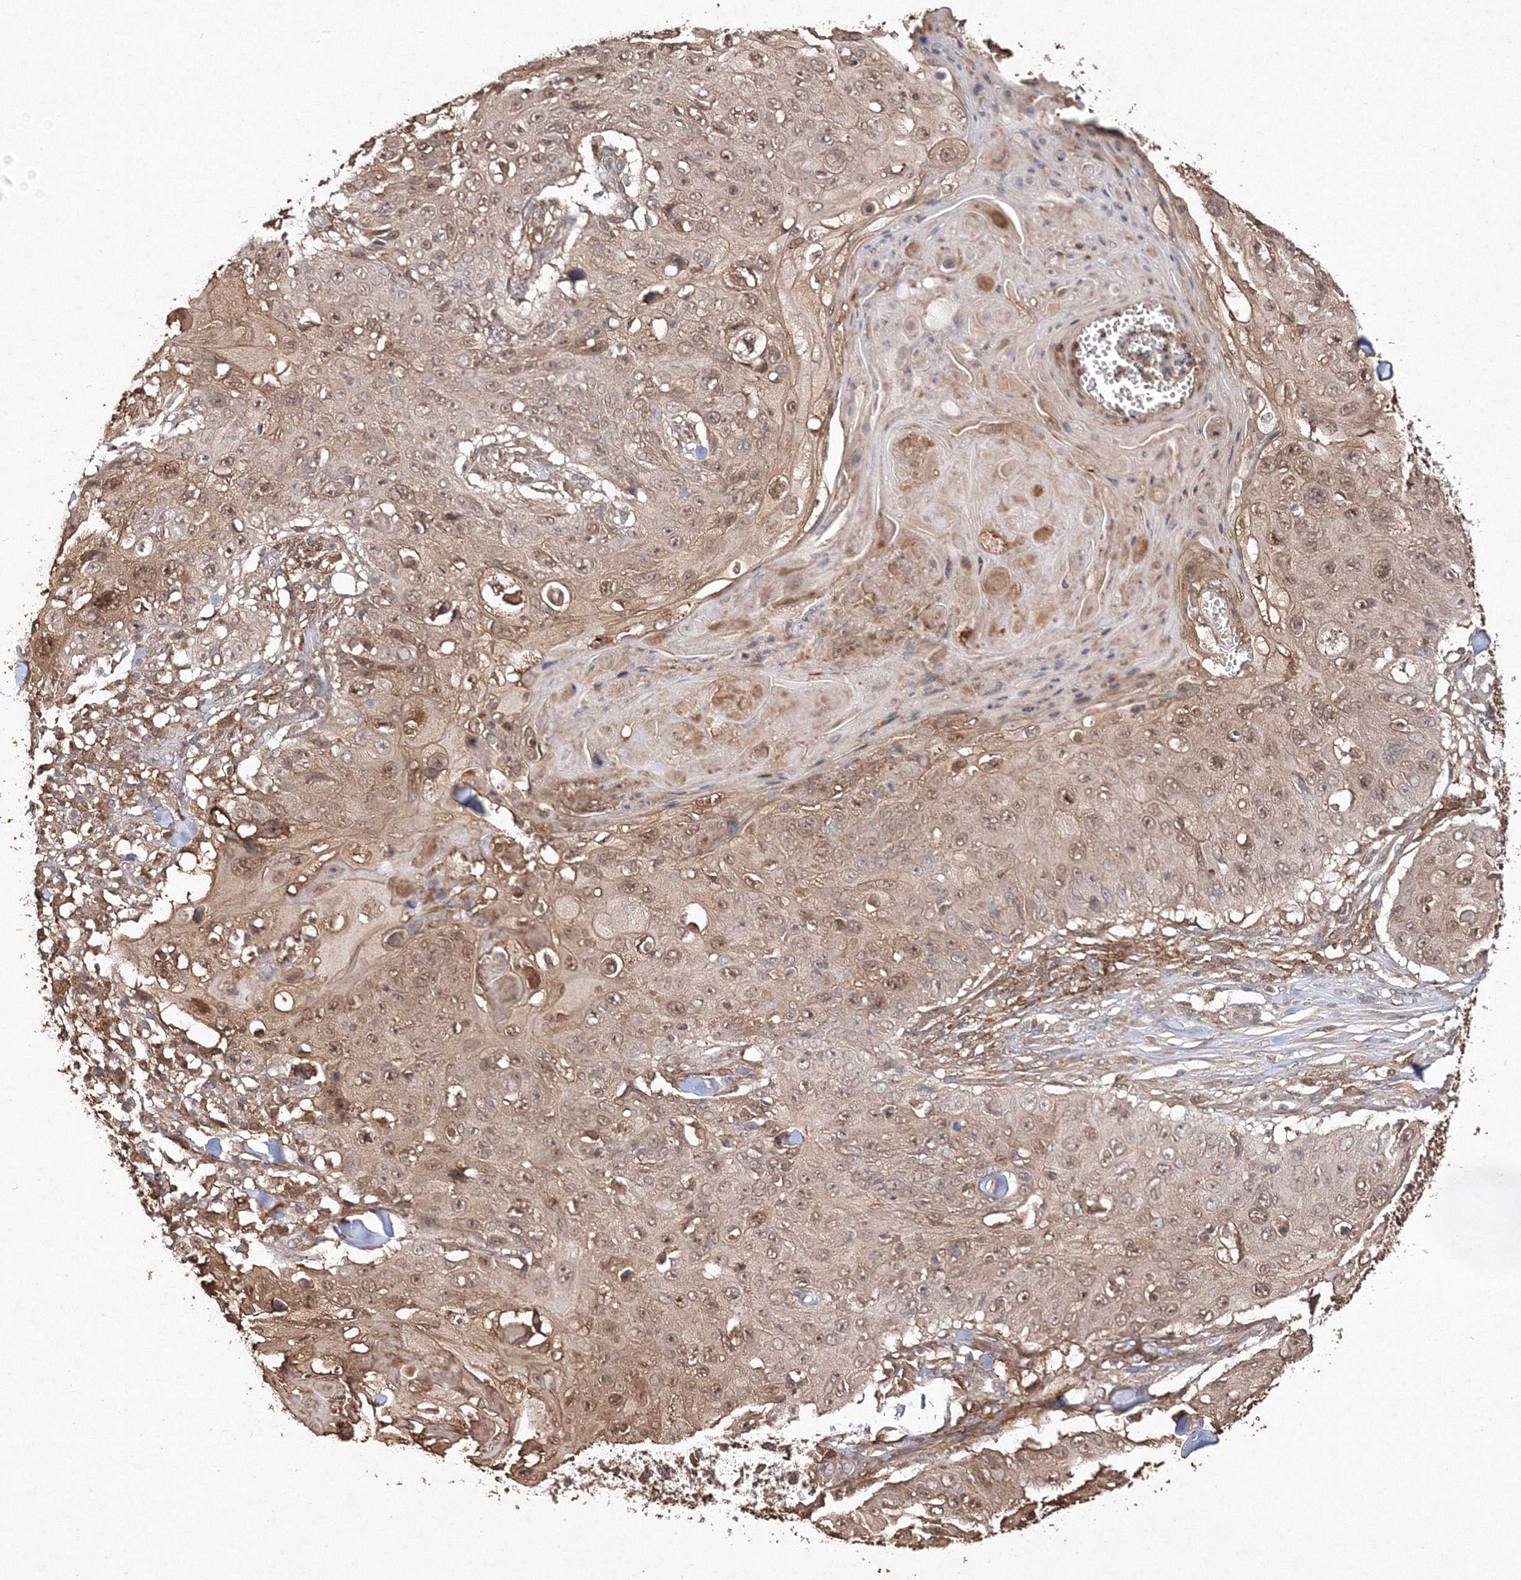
{"staining": {"intensity": "moderate", "quantity": ">75%", "location": "cytoplasmic/membranous,nuclear"}, "tissue": "skin cancer", "cell_type": "Tumor cells", "image_type": "cancer", "snomed": [{"axis": "morphology", "description": "Squamous cell carcinoma, NOS"}, {"axis": "topography", "description": "Skin"}], "caption": "An image of skin cancer (squamous cell carcinoma) stained for a protein reveals moderate cytoplasmic/membranous and nuclear brown staining in tumor cells.", "gene": "S100A11", "patient": {"sex": "male", "age": 86}}